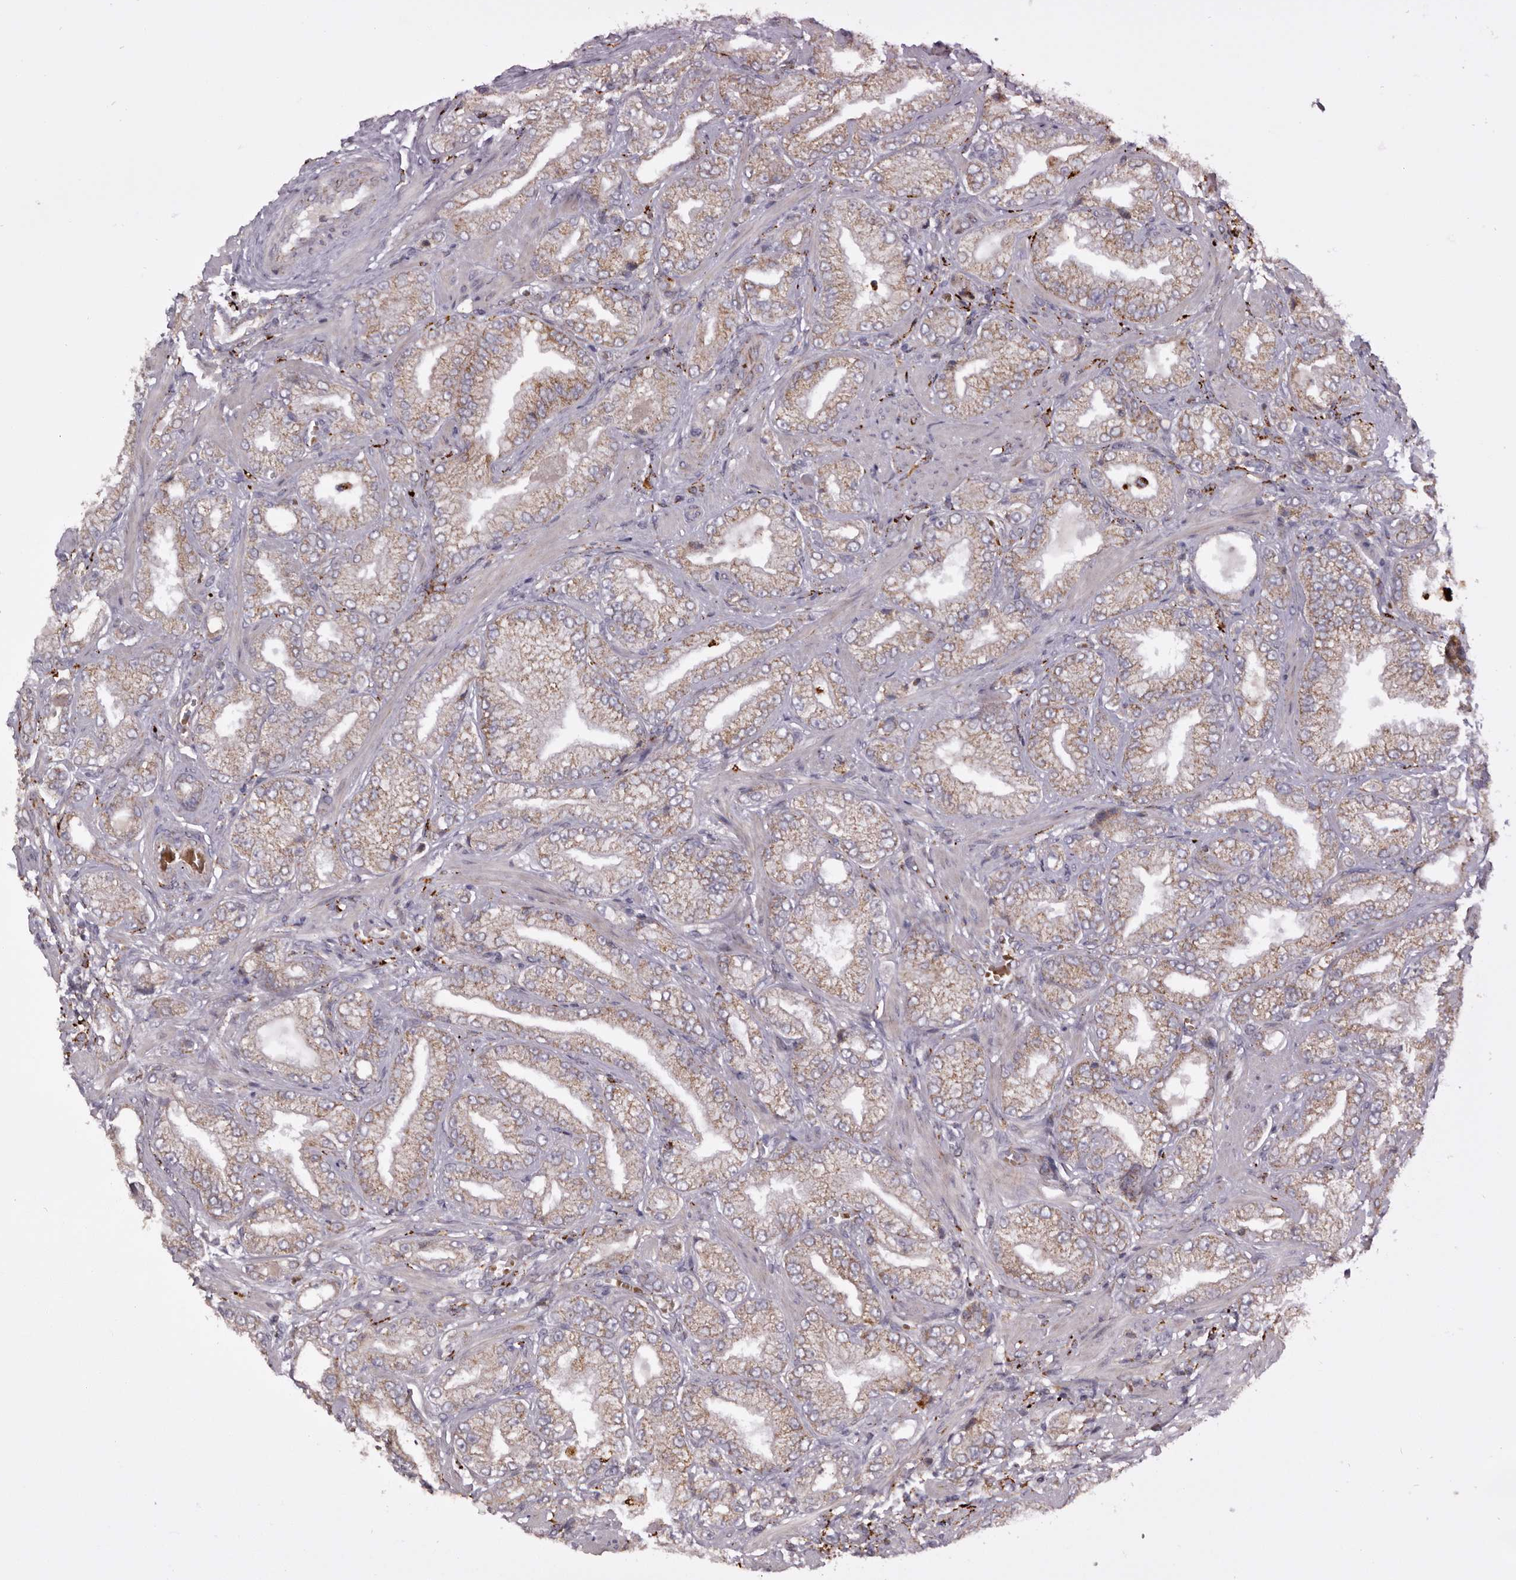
{"staining": {"intensity": "weak", "quantity": "25%-75%", "location": "cytoplasmic/membranous"}, "tissue": "prostate cancer", "cell_type": "Tumor cells", "image_type": "cancer", "snomed": [{"axis": "morphology", "description": "Adenocarcinoma, Low grade"}, {"axis": "topography", "description": "Prostate"}], "caption": "High-magnification brightfield microscopy of prostate adenocarcinoma (low-grade) stained with DAB (3,3'-diaminobenzidine) (brown) and counterstained with hematoxylin (blue). tumor cells exhibit weak cytoplasmic/membranous expression is seen in approximately25%-75% of cells.", "gene": "MECR", "patient": {"sex": "male", "age": 62}}